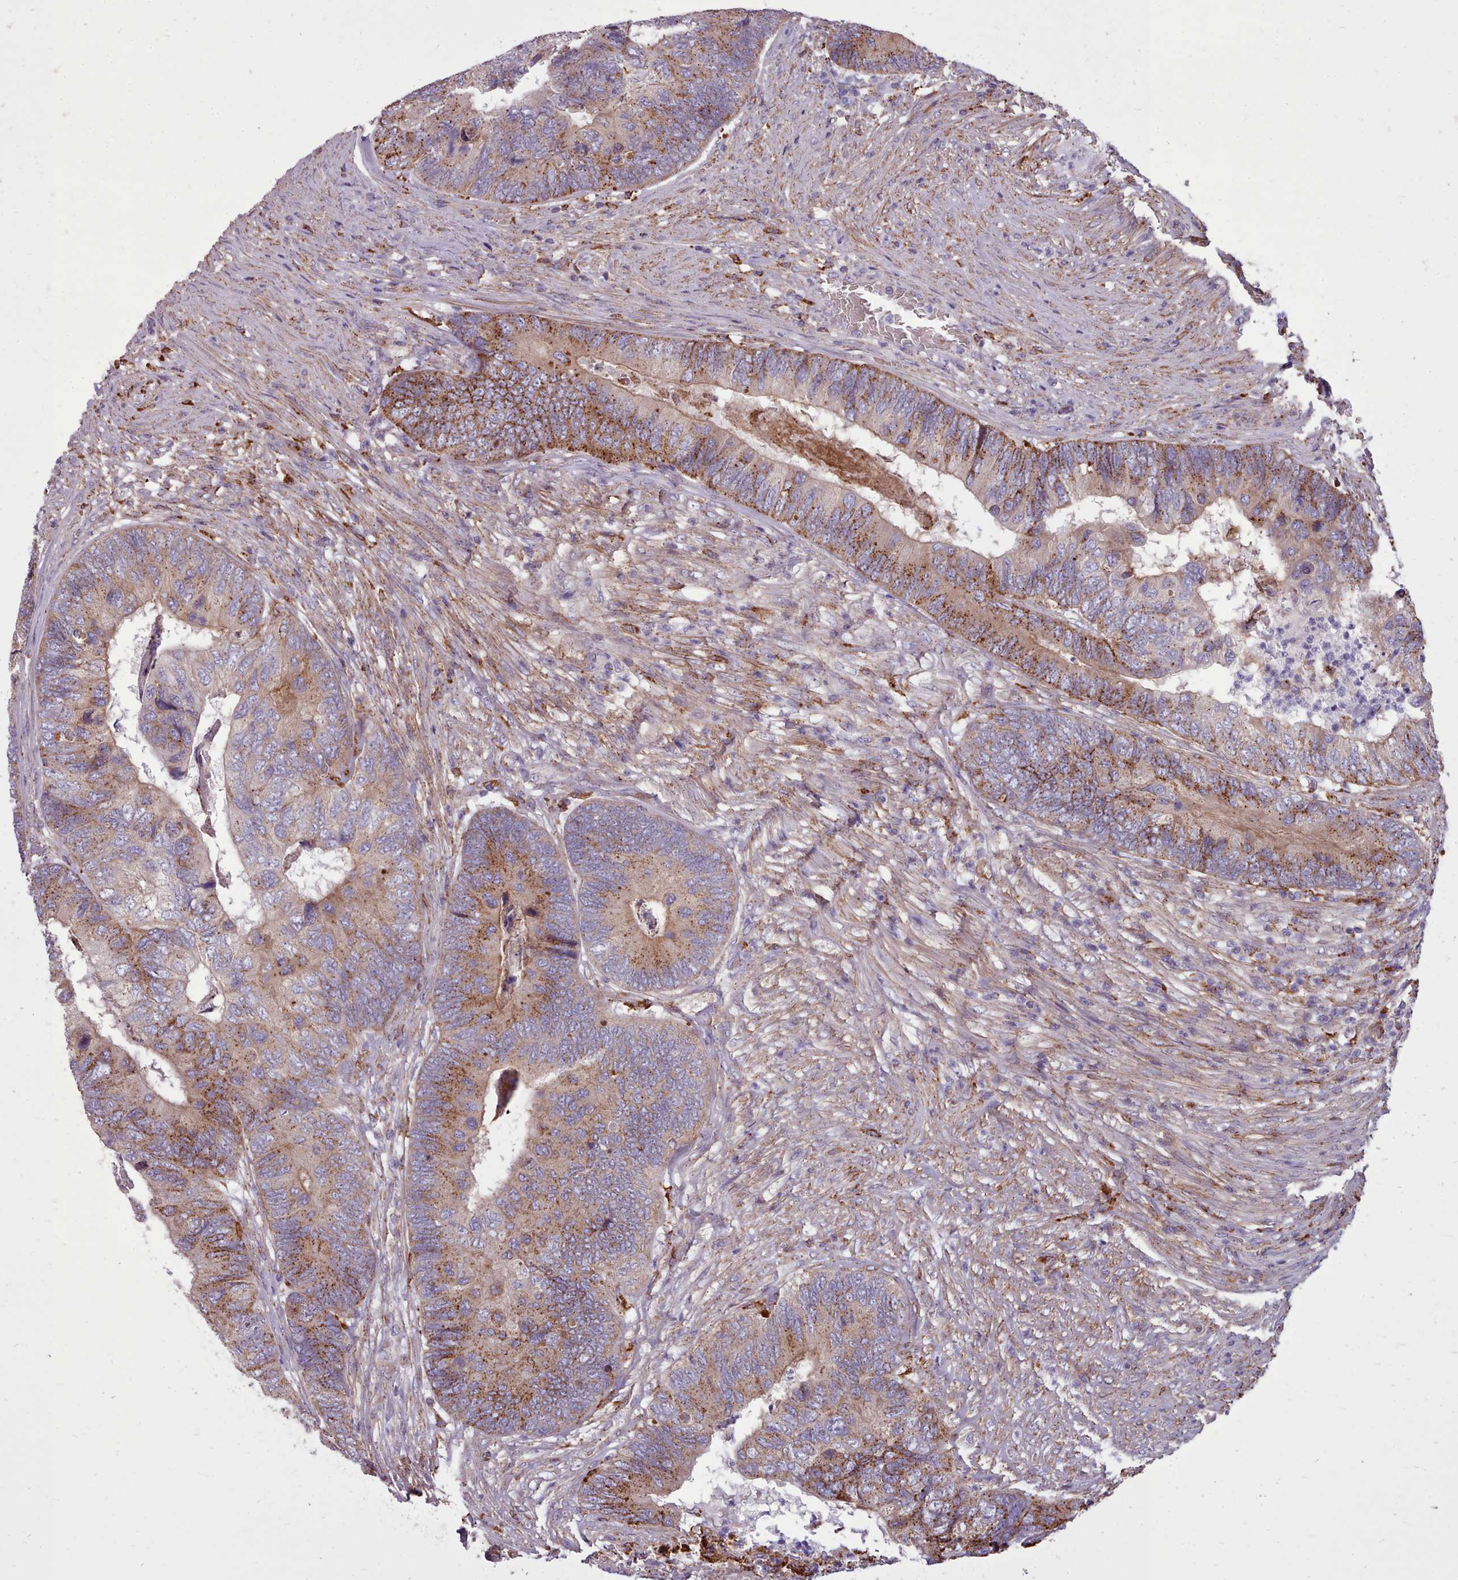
{"staining": {"intensity": "moderate", "quantity": "25%-75%", "location": "cytoplasmic/membranous"}, "tissue": "colorectal cancer", "cell_type": "Tumor cells", "image_type": "cancer", "snomed": [{"axis": "morphology", "description": "Adenocarcinoma, NOS"}, {"axis": "topography", "description": "Colon"}], "caption": "A photomicrograph of colorectal cancer stained for a protein demonstrates moderate cytoplasmic/membranous brown staining in tumor cells.", "gene": "PACSIN3", "patient": {"sex": "female", "age": 67}}